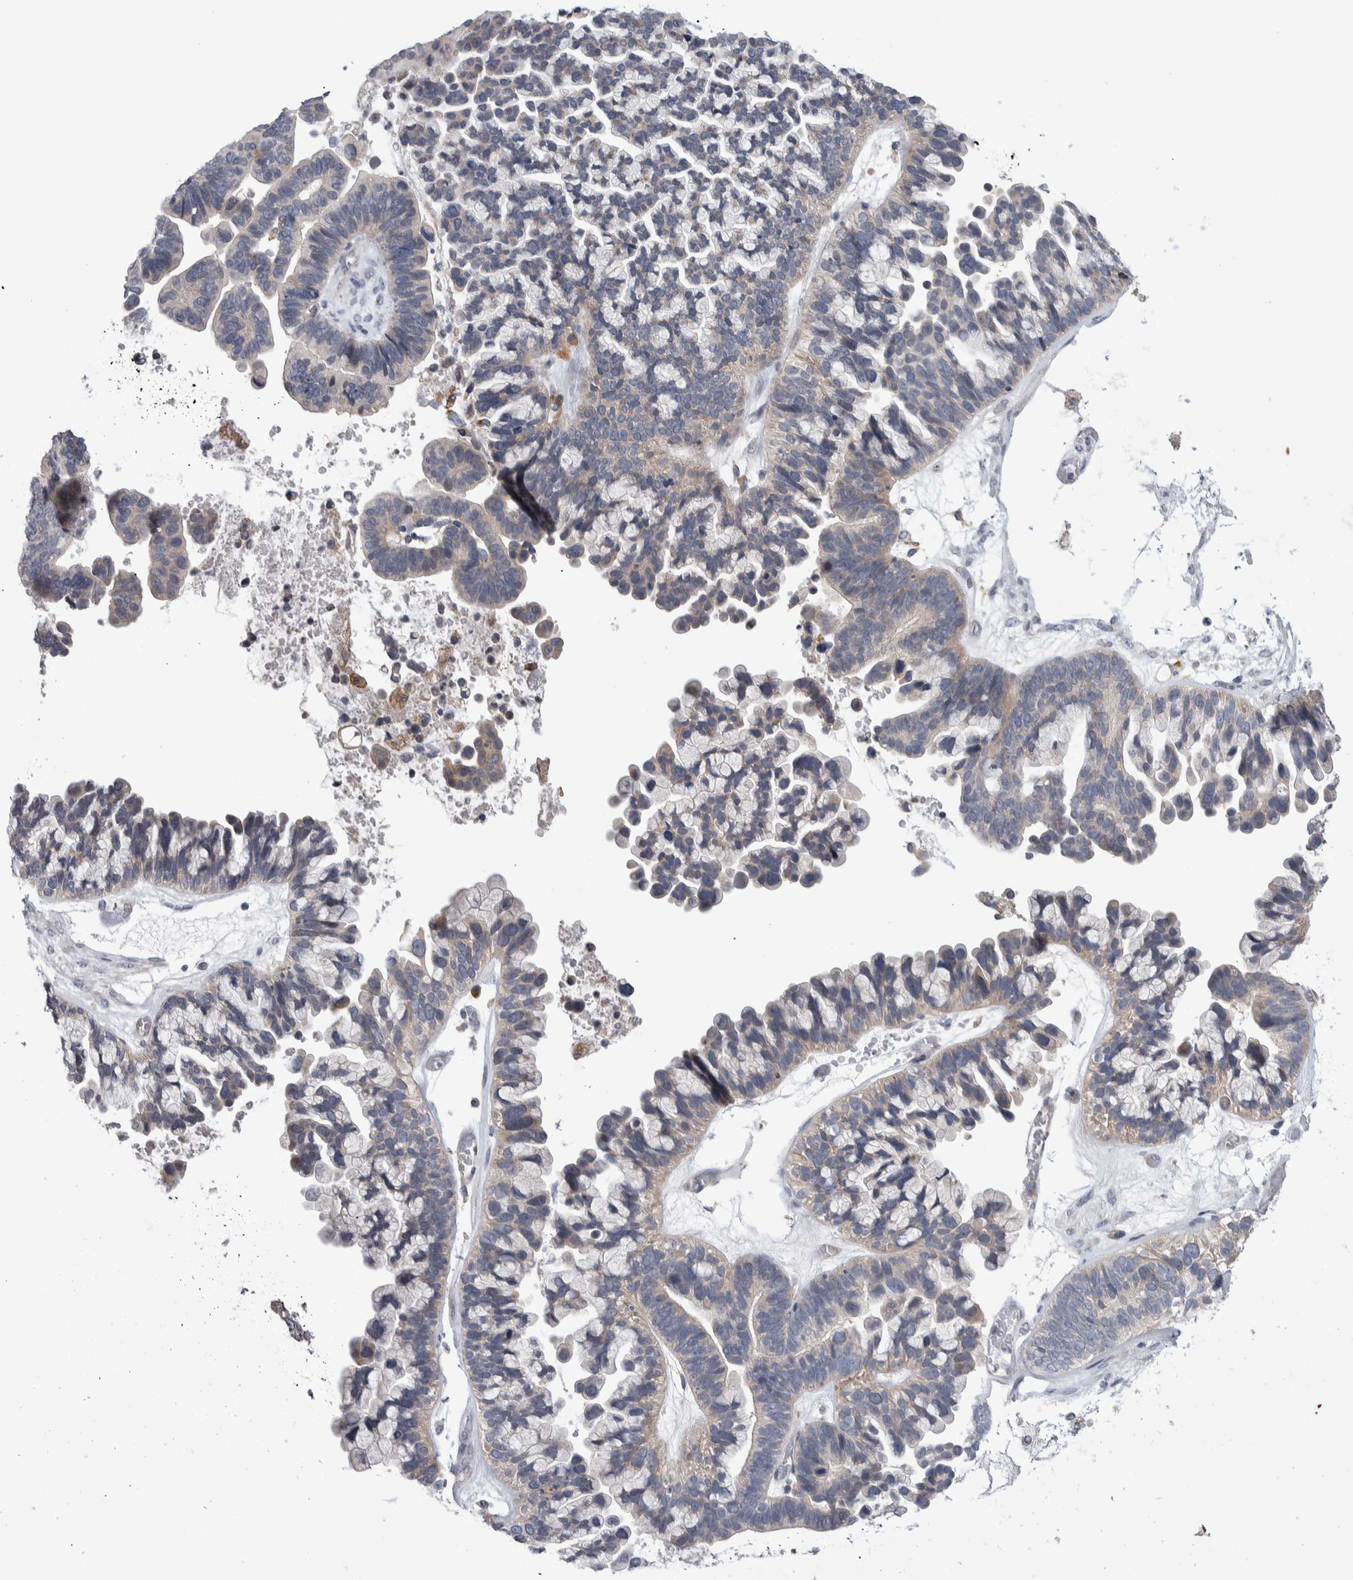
{"staining": {"intensity": "weak", "quantity": "<25%", "location": "cytoplasmic/membranous"}, "tissue": "ovarian cancer", "cell_type": "Tumor cells", "image_type": "cancer", "snomed": [{"axis": "morphology", "description": "Cystadenocarcinoma, serous, NOS"}, {"axis": "topography", "description": "Ovary"}], "caption": "An IHC photomicrograph of serous cystadenocarcinoma (ovarian) is shown. There is no staining in tumor cells of serous cystadenocarcinoma (ovarian).", "gene": "IBTK", "patient": {"sex": "female", "age": 56}}